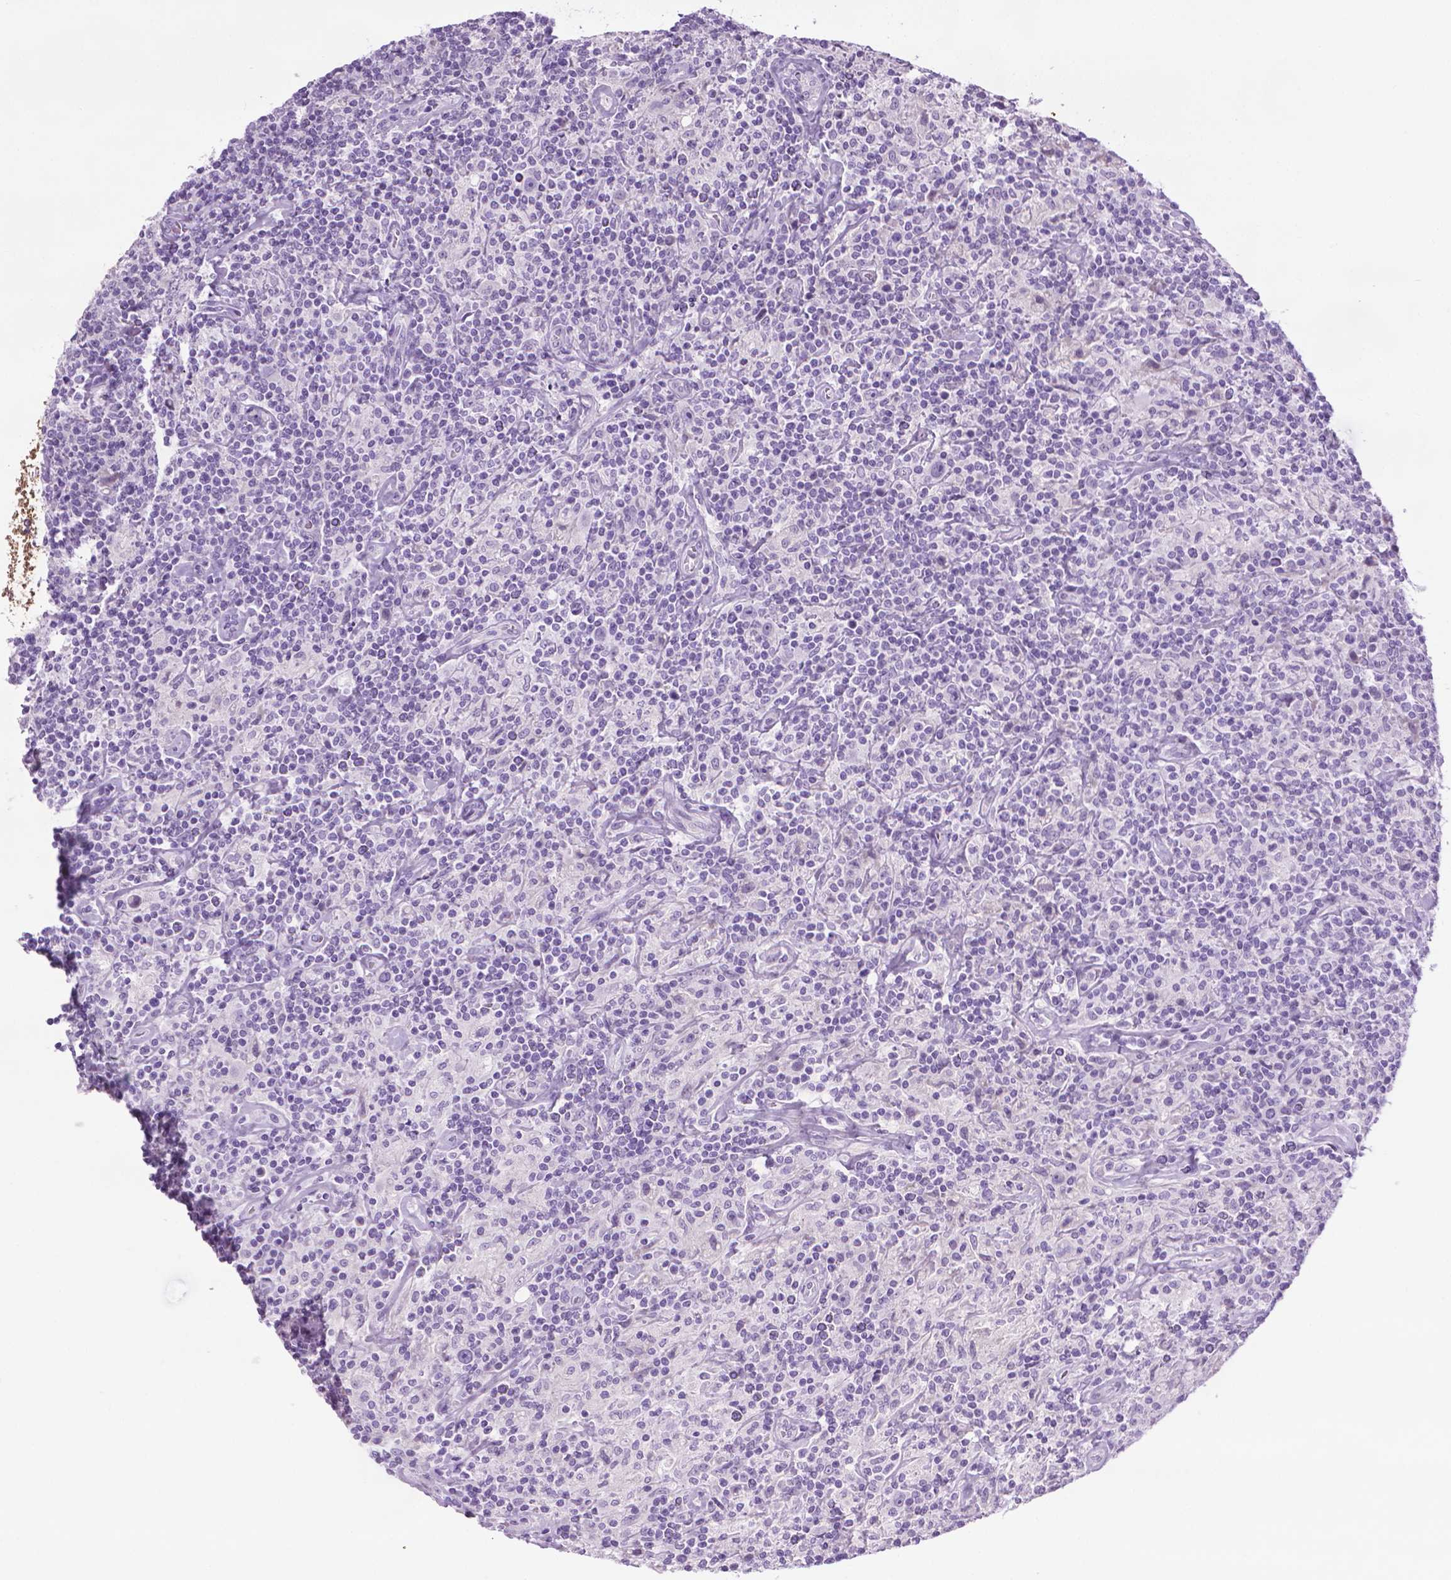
{"staining": {"intensity": "negative", "quantity": "none", "location": "none"}, "tissue": "lymphoma", "cell_type": "Tumor cells", "image_type": "cancer", "snomed": [{"axis": "morphology", "description": "Hodgkin's disease, NOS"}, {"axis": "topography", "description": "Lymph node"}], "caption": "High power microscopy micrograph of an immunohistochemistry (IHC) histopathology image of lymphoma, revealing no significant expression in tumor cells.", "gene": "DNAI7", "patient": {"sex": "male", "age": 70}}